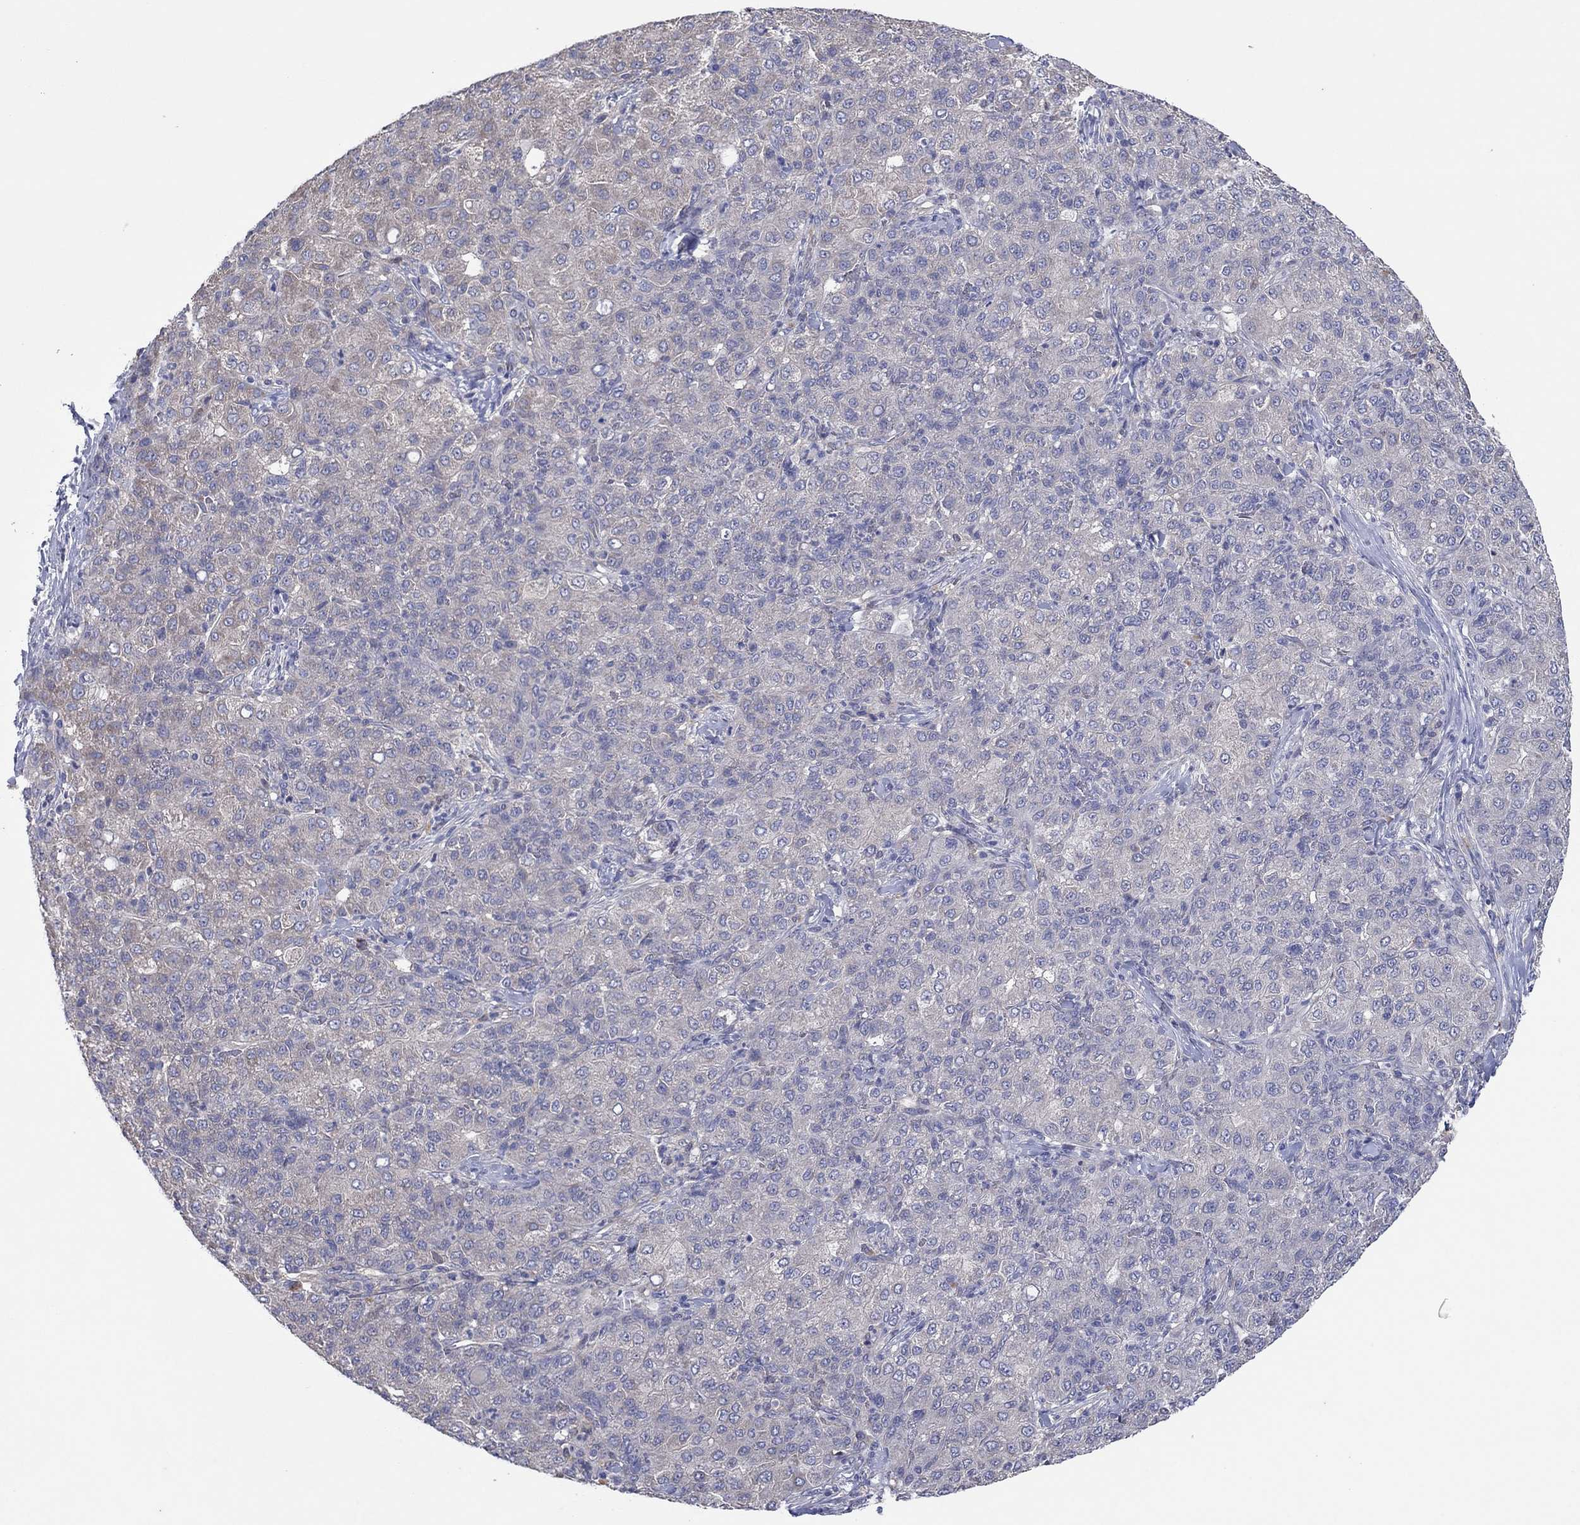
{"staining": {"intensity": "negative", "quantity": "none", "location": "none"}, "tissue": "liver cancer", "cell_type": "Tumor cells", "image_type": "cancer", "snomed": [{"axis": "morphology", "description": "Carcinoma, Hepatocellular, NOS"}, {"axis": "topography", "description": "Liver"}], "caption": "DAB (3,3'-diaminobenzidine) immunohistochemical staining of hepatocellular carcinoma (liver) reveals no significant expression in tumor cells. (DAB IHC, high magnification).", "gene": "PLCL2", "patient": {"sex": "male", "age": 65}}